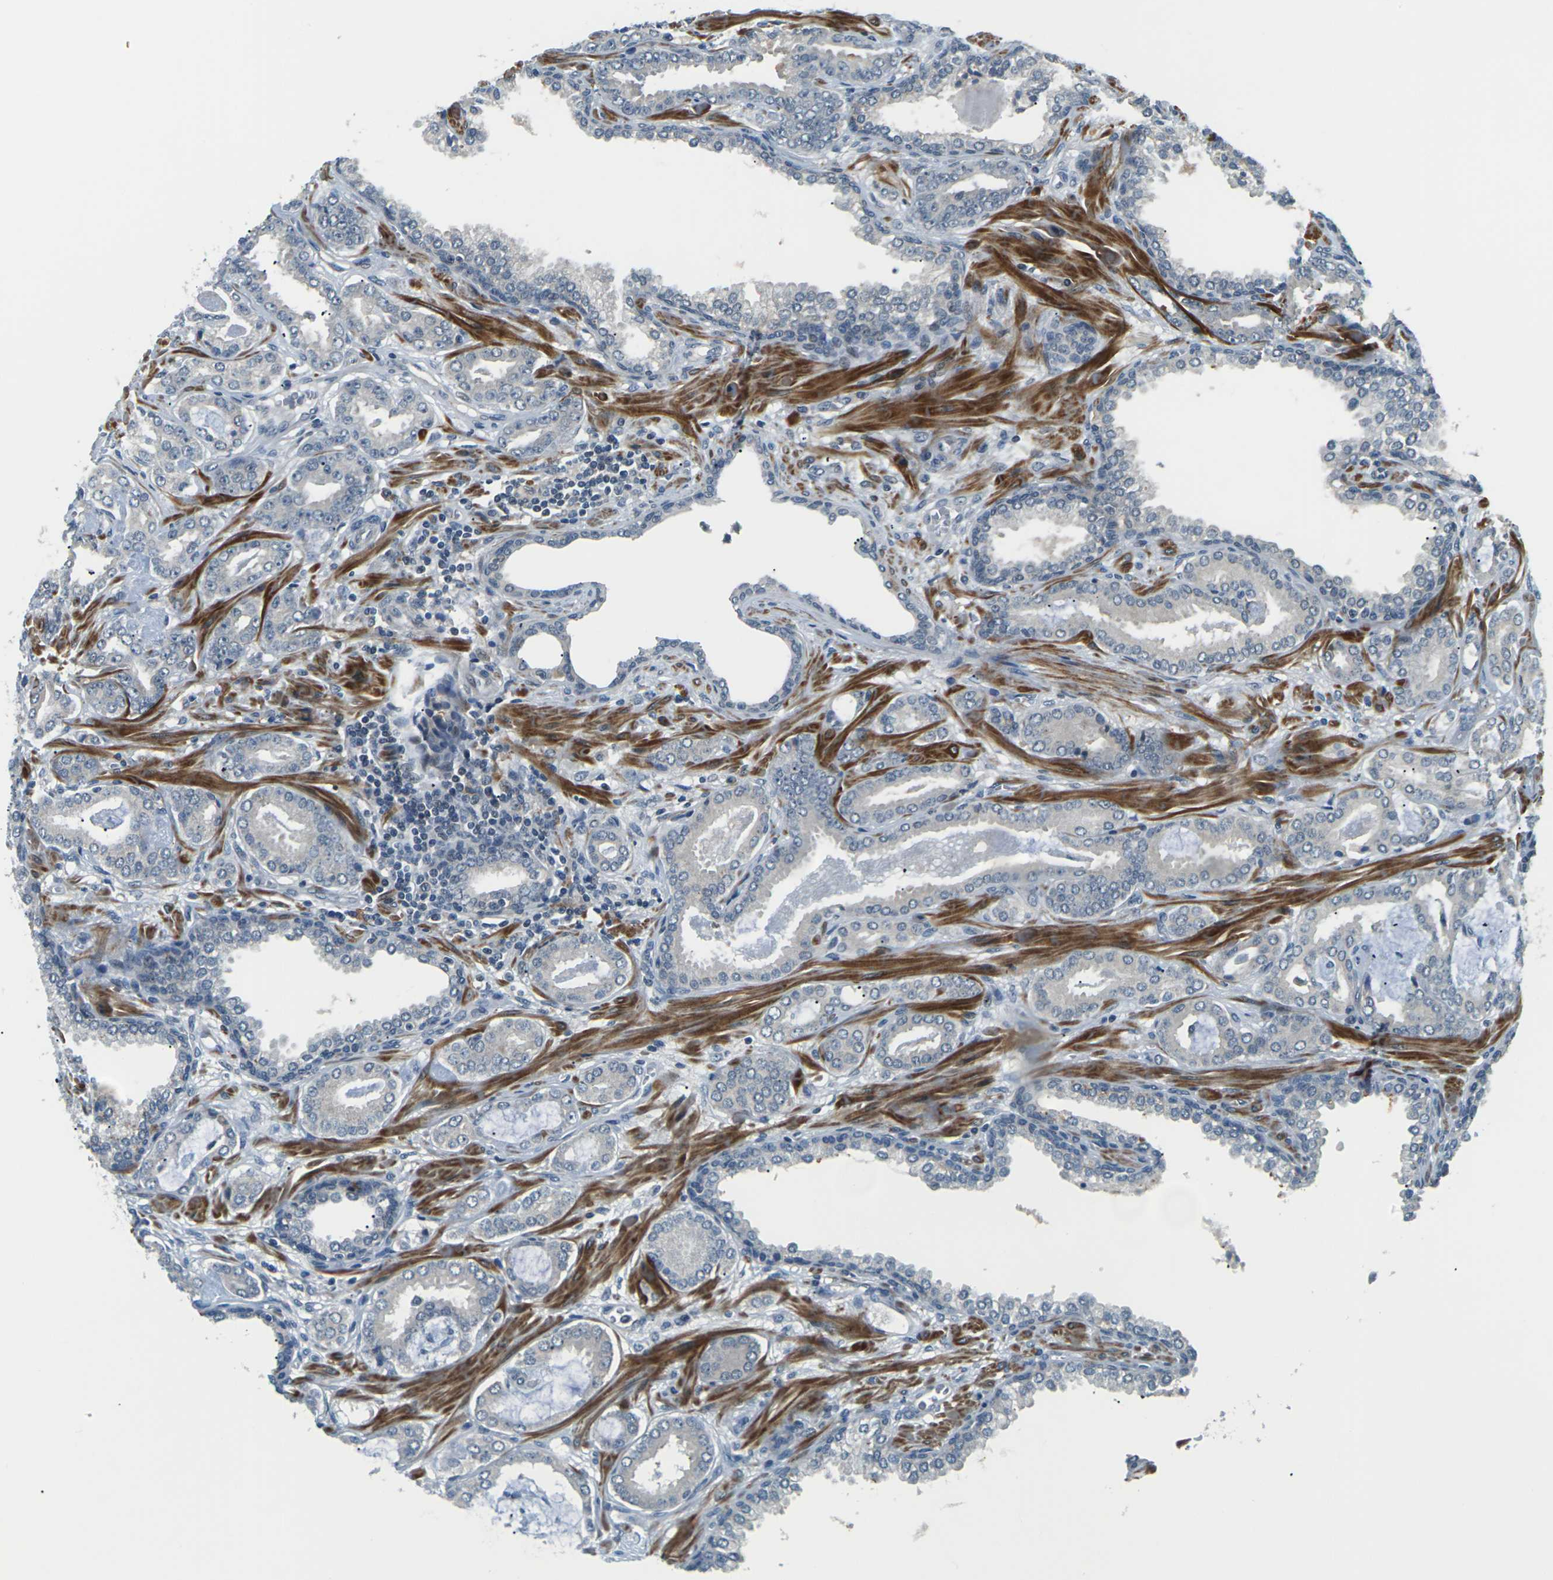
{"staining": {"intensity": "negative", "quantity": "none", "location": "none"}, "tissue": "prostate cancer", "cell_type": "Tumor cells", "image_type": "cancer", "snomed": [{"axis": "morphology", "description": "Adenocarcinoma, Low grade"}, {"axis": "topography", "description": "Prostate"}], "caption": "There is no significant expression in tumor cells of prostate cancer.", "gene": "SLC13A3", "patient": {"sex": "male", "age": 53}}